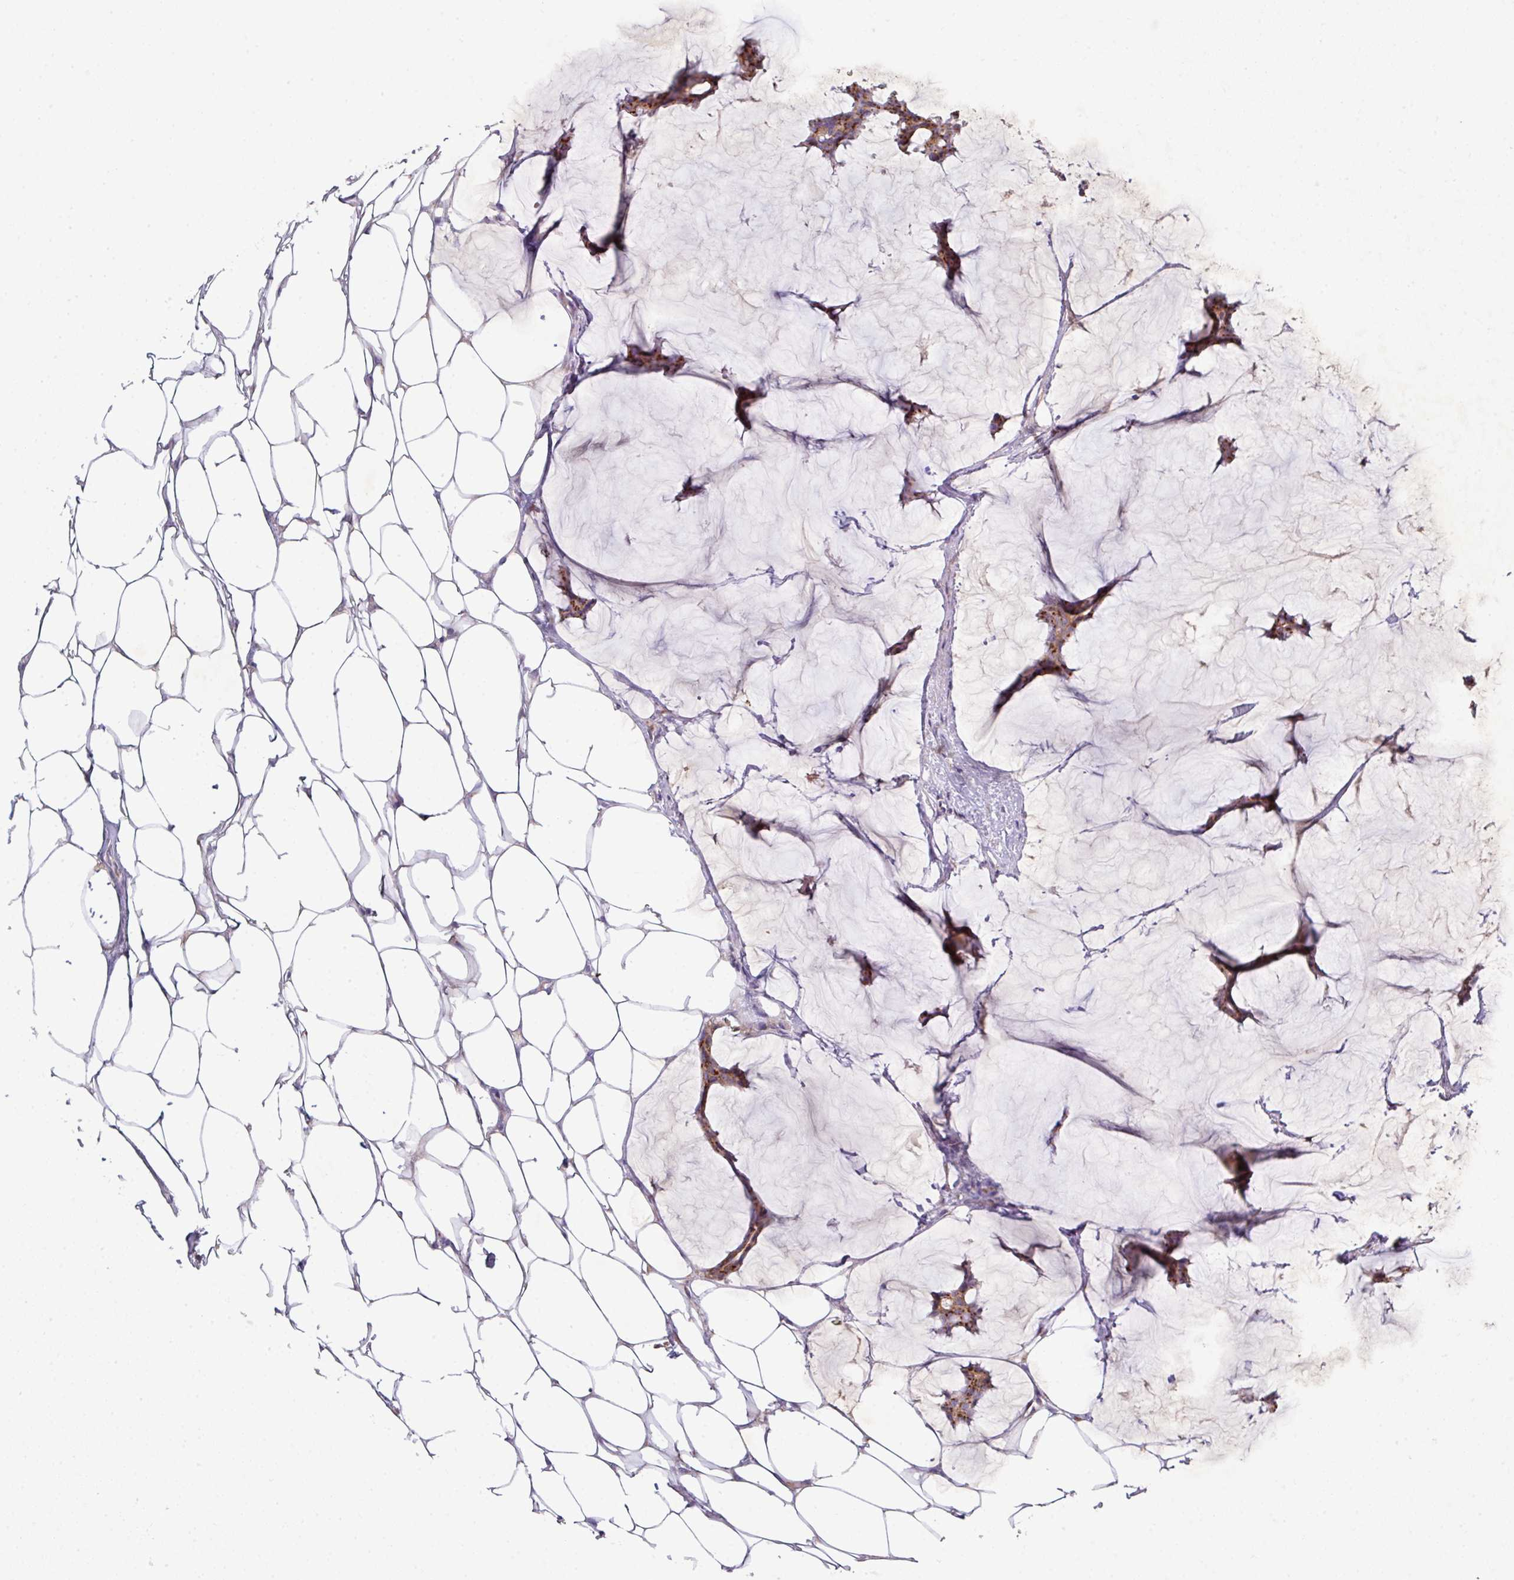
{"staining": {"intensity": "moderate", "quantity": ">75%", "location": "cytoplasmic/membranous"}, "tissue": "breast cancer", "cell_type": "Tumor cells", "image_type": "cancer", "snomed": [{"axis": "morphology", "description": "Duct carcinoma"}, {"axis": "topography", "description": "Breast"}], "caption": "Immunohistochemical staining of human breast cancer displays moderate cytoplasmic/membranous protein staining in approximately >75% of tumor cells.", "gene": "VTI1A", "patient": {"sex": "female", "age": 93}}